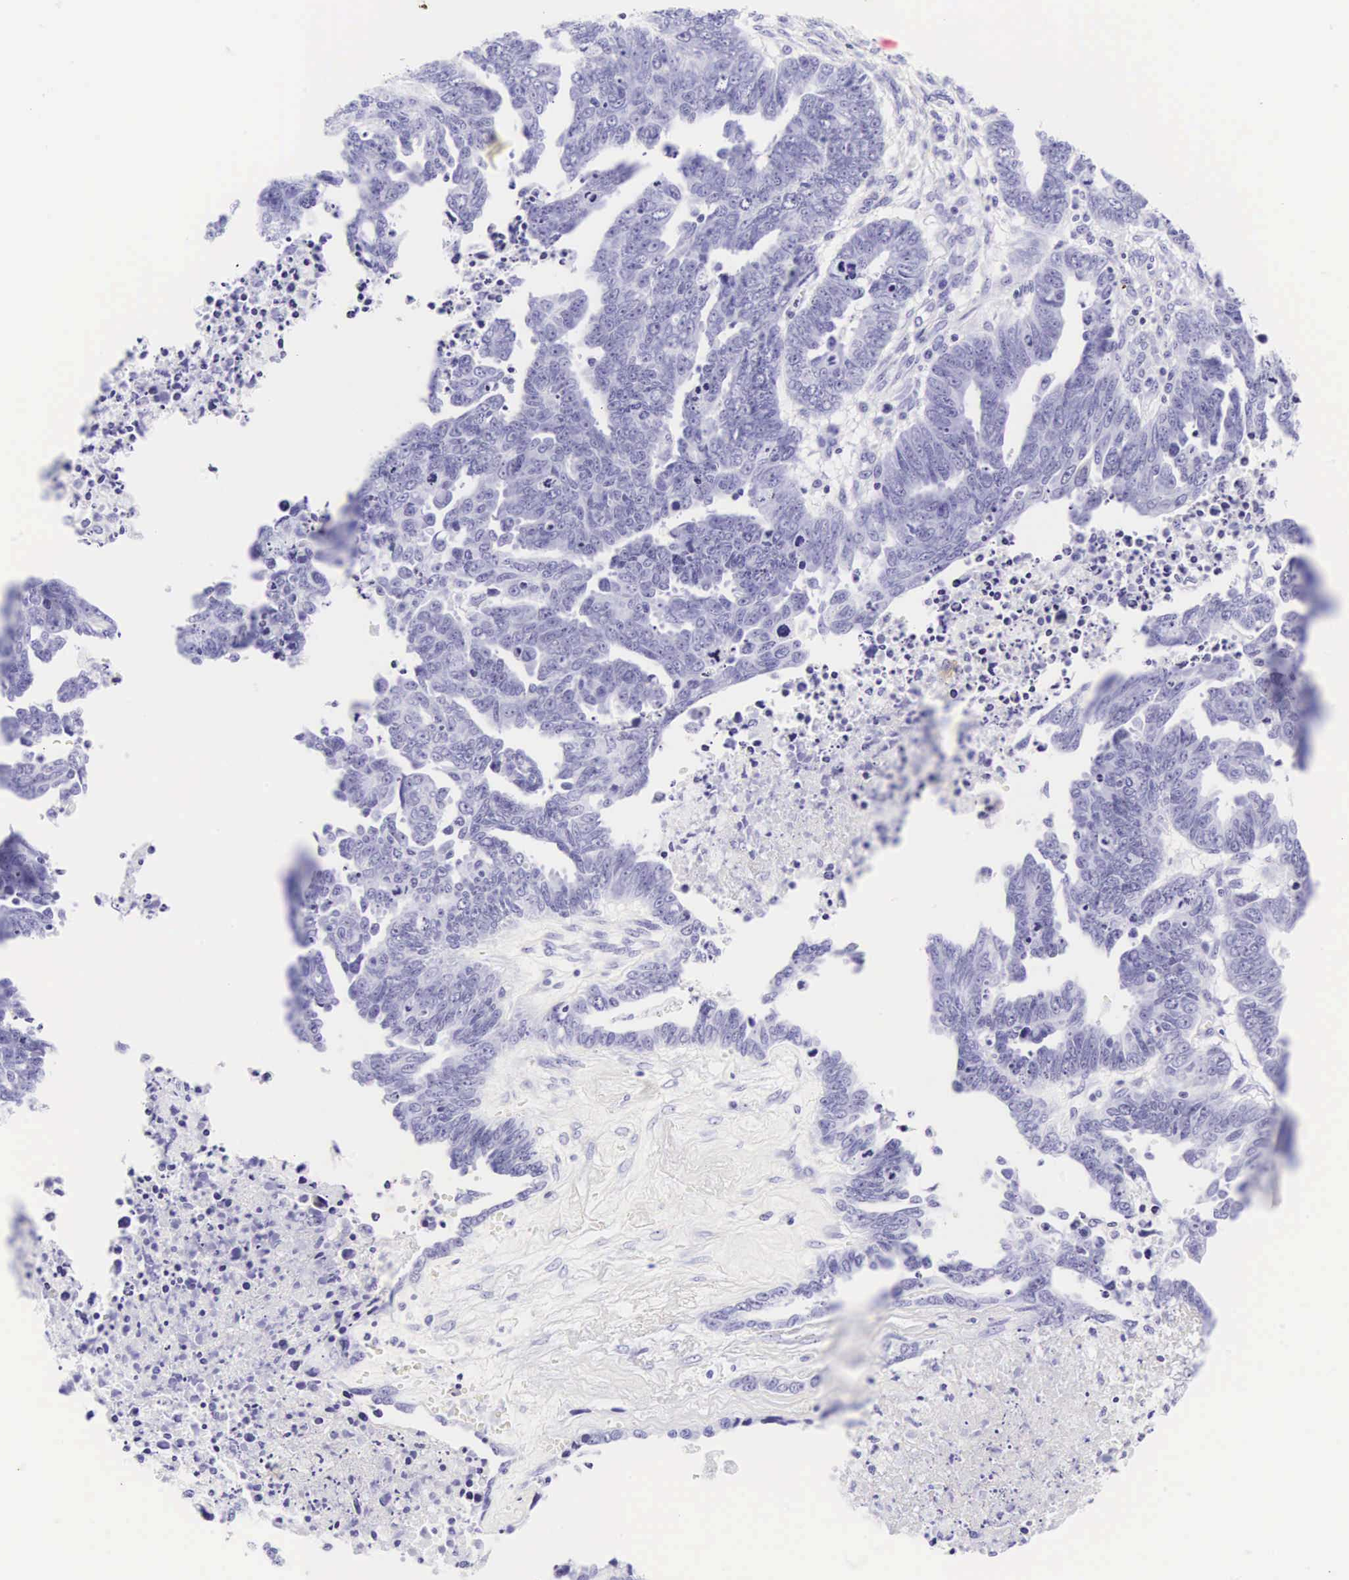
{"staining": {"intensity": "negative", "quantity": "none", "location": "none"}, "tissue": "ovarian cancer", "cell_type": "Tumor cells", "image_type": "cancer", "snomed": [{"axis": "morphology", "description": "Carcinoma, endometroid"}, {"axis": "morphology", "description": "Cystadenocarcinoma, serous, NOS"}, {"axis": "topography", "description": "Ovary"}], "caption": "Protein analysis of endometroid carcinoma (ovarian) shows no significant staining in tumor cells.", "gene": "CD1A", "patient": {"sex": "female", "age": 45}}